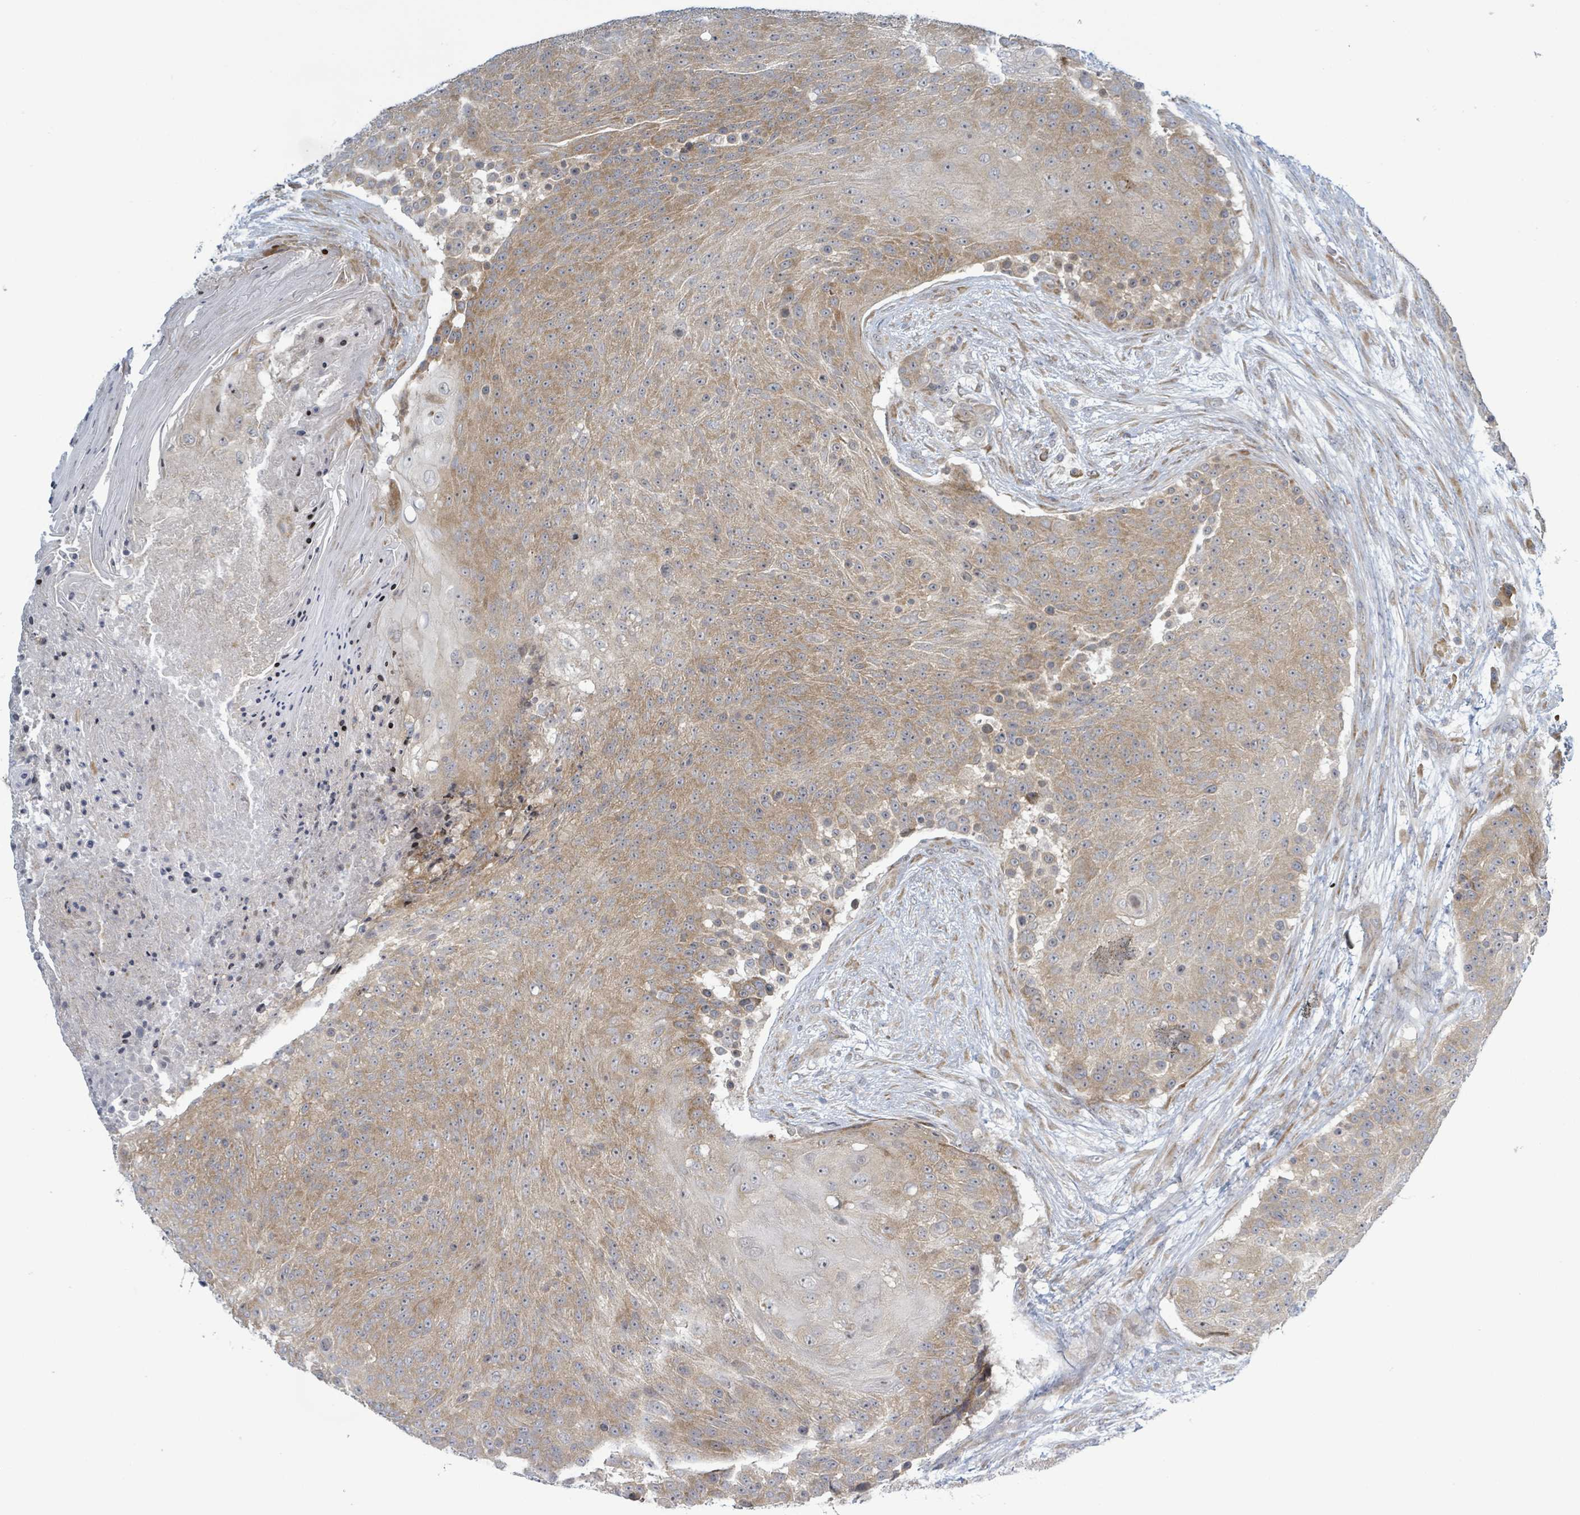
{"staining": {"intensity": "moderate", "quantity": ">75%", "location": "cytoplasmic/membranous"}, "tissue": "urothelial cancer", "cell_type": "Tumor cells", "image_type": "cancer", "snomed": [{"axis": "morphology", "description": "Urothelial carcinoma, High grade"}, {"axis": "topography", "description": "Urinary bladder"}], "caption": "Urothelial cancer tissue exhibits moderate cytoplasmic/membranous positivity in about >75% of tumor cells (Stains: DAB in brown, nuclei in blue, Microscopy: brightfield microscopy at high magnification).", "gene": "RPL32", "patient": {"sex": "female", "age": 63}}